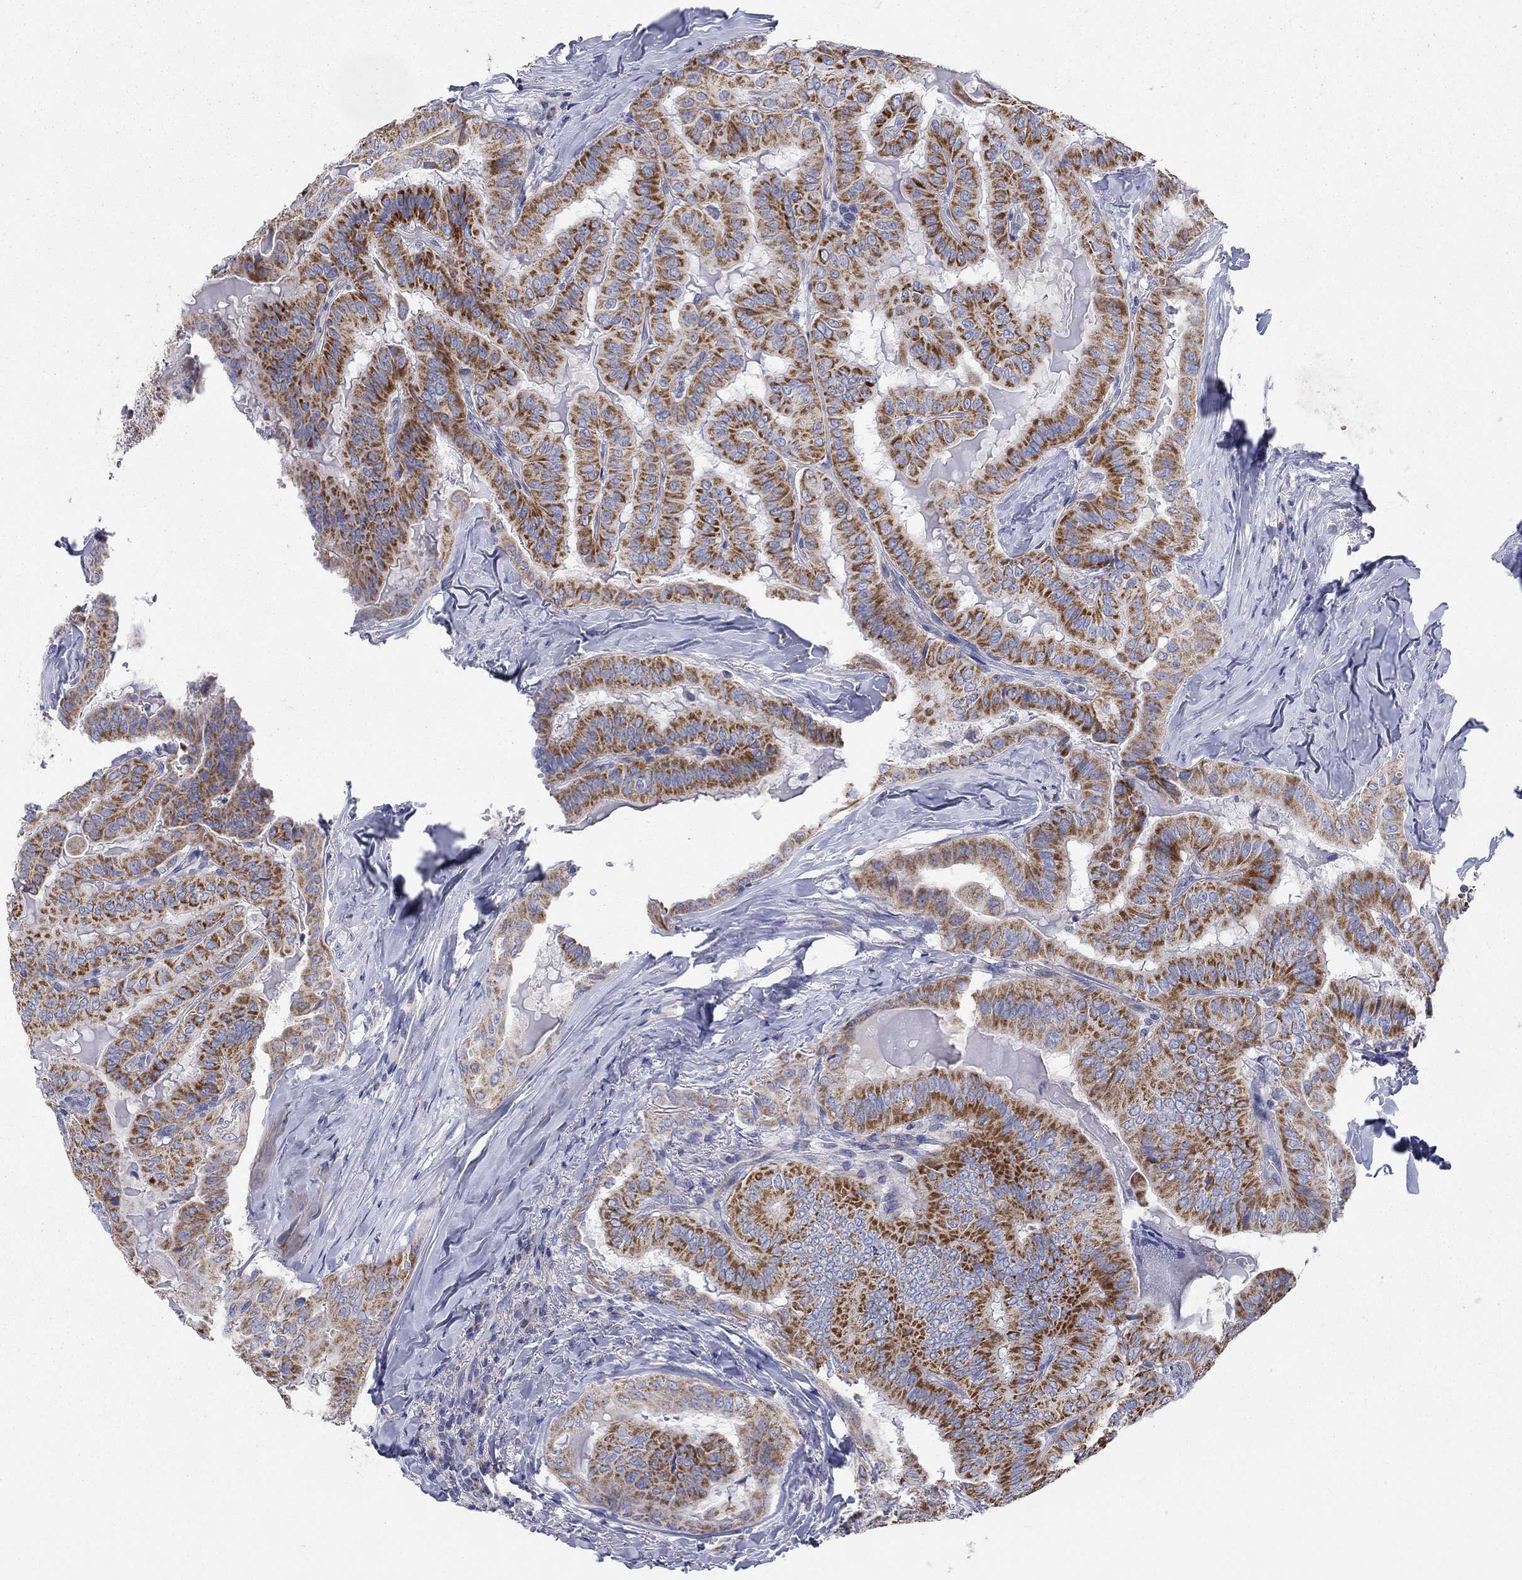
{"staining": {"intensity": "strong", "quantity": "25%-75%", "location": "cytoplasmic/membranous"}, "tissue": "thyroid cancer", "cell_type": "Tumor cells", "image_type": "cancer", "snomed": [{"axis": "morphology", "description": "Papillary adenocarcinoma, NOS"}, {"axis": "topography", "description": "Thyroid gland"}], "caption": "Thyroid cancer (papillary adenocarcinoma) tissue displays strong cytoplasmic/membranous expression in about 25%-75% of tumor cells (IHC, brightfield microscopy, high magnification).", "gene": "RCAN1", "patient": {"sex": "female", "age": 68}}